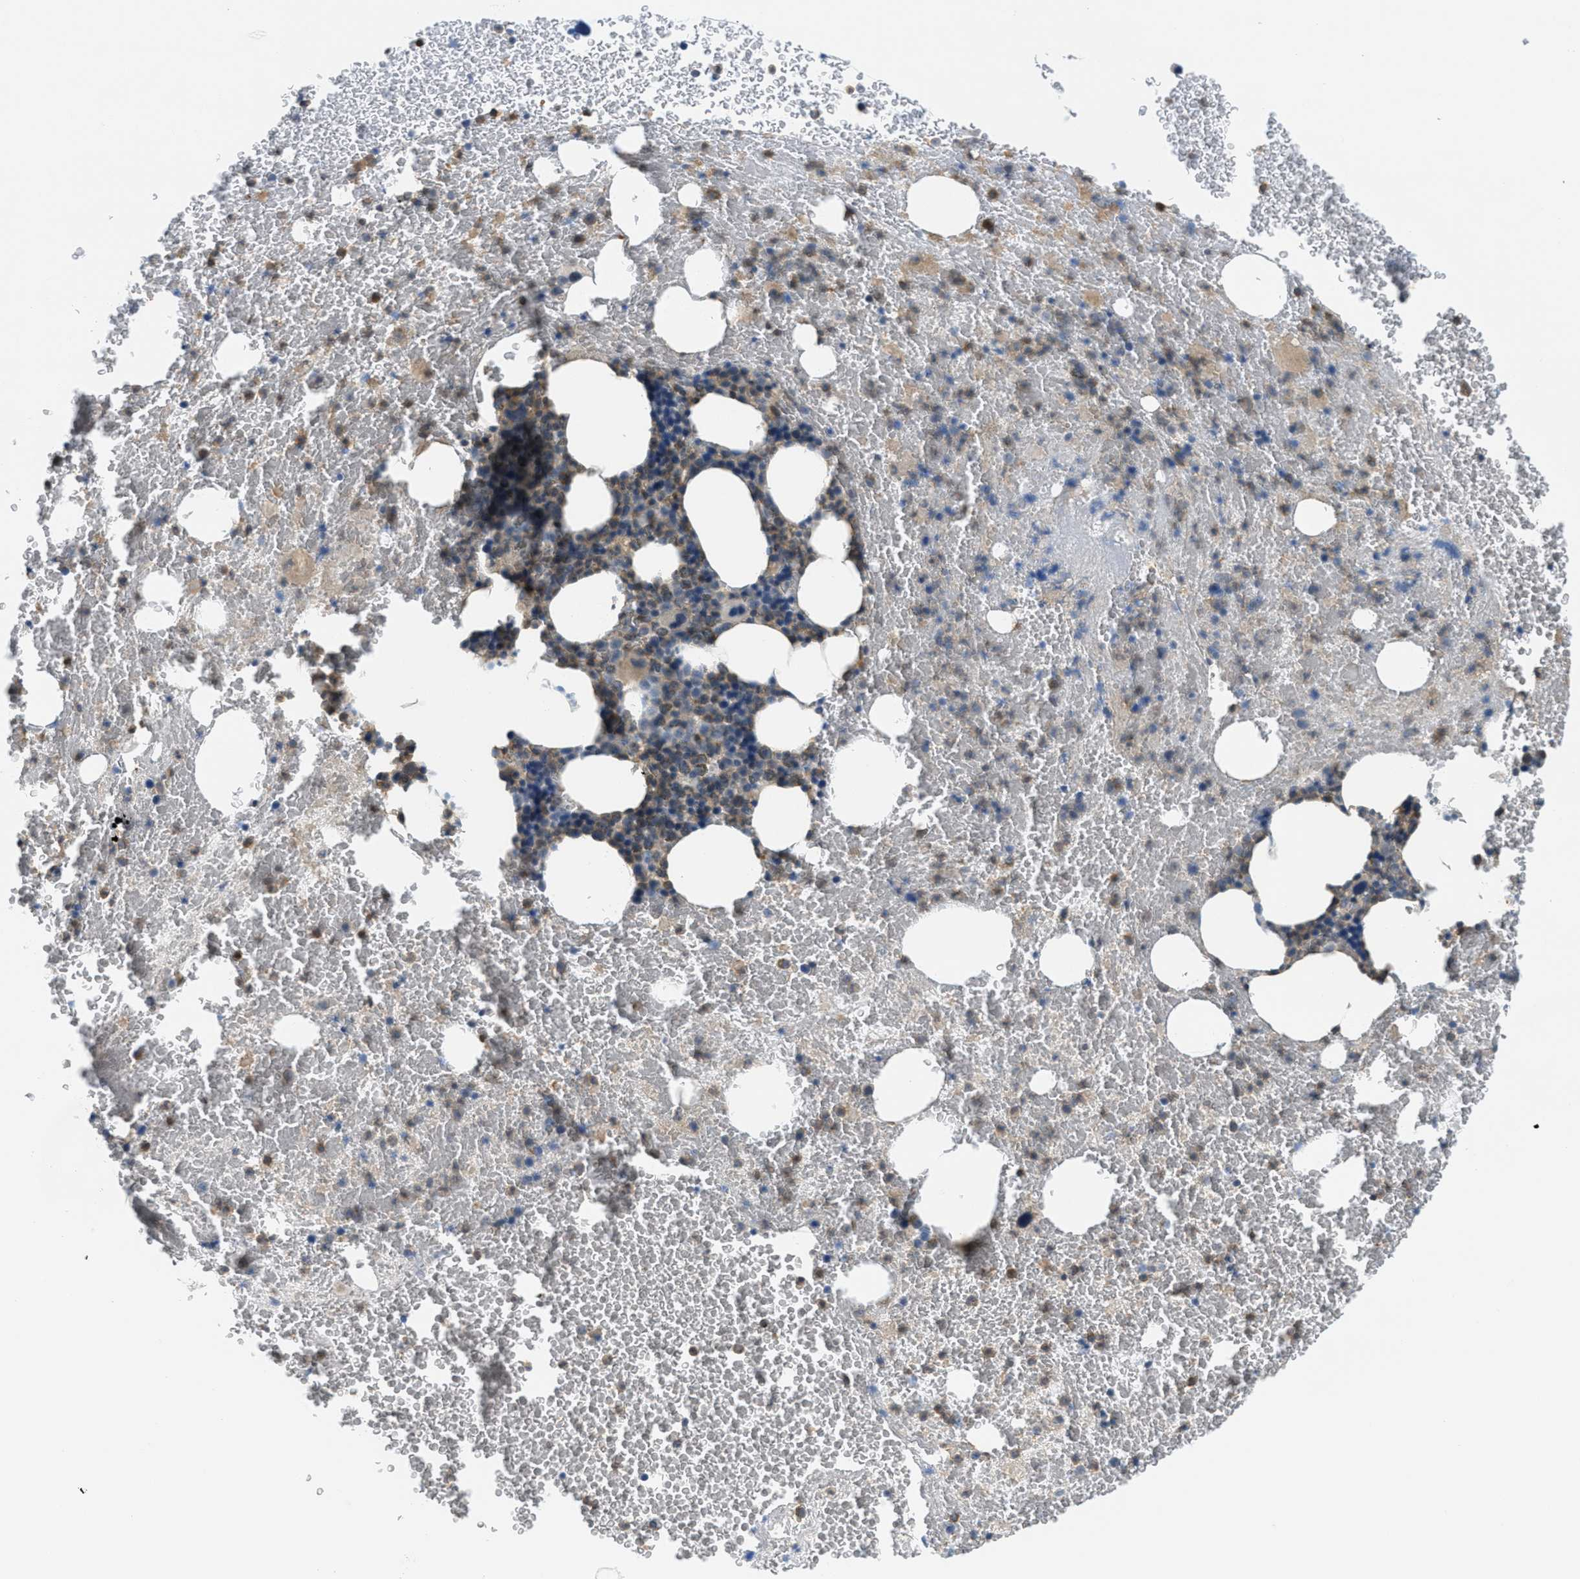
{"staining": {"intensity": "weak", "quantity": ">75%", "location": "cytoplasmic/membranous"}, "tissue": "bone marrow", "cell_type": "Hematopoietic cells", "image_type": "normal", "snomed": [{"axis": "morphology", "description": "Normal tissue, NOS"}, {"axis": "morphology", "description": "Inflammation, NOS"}, {"axis": "topography", "description": "Bone marrow"}], "caption": "A brown stain highlights weak cytoplasmic/membranous staining of a protein in hematopoietic cells of benign bone marrow. The staining is performed using DAB brown chromogen to label protein expression. The nuclei are counter-stained blue using hematoxylin.", "gene": "GRIK2", "patient": {"sex": "male", "age": 47}}